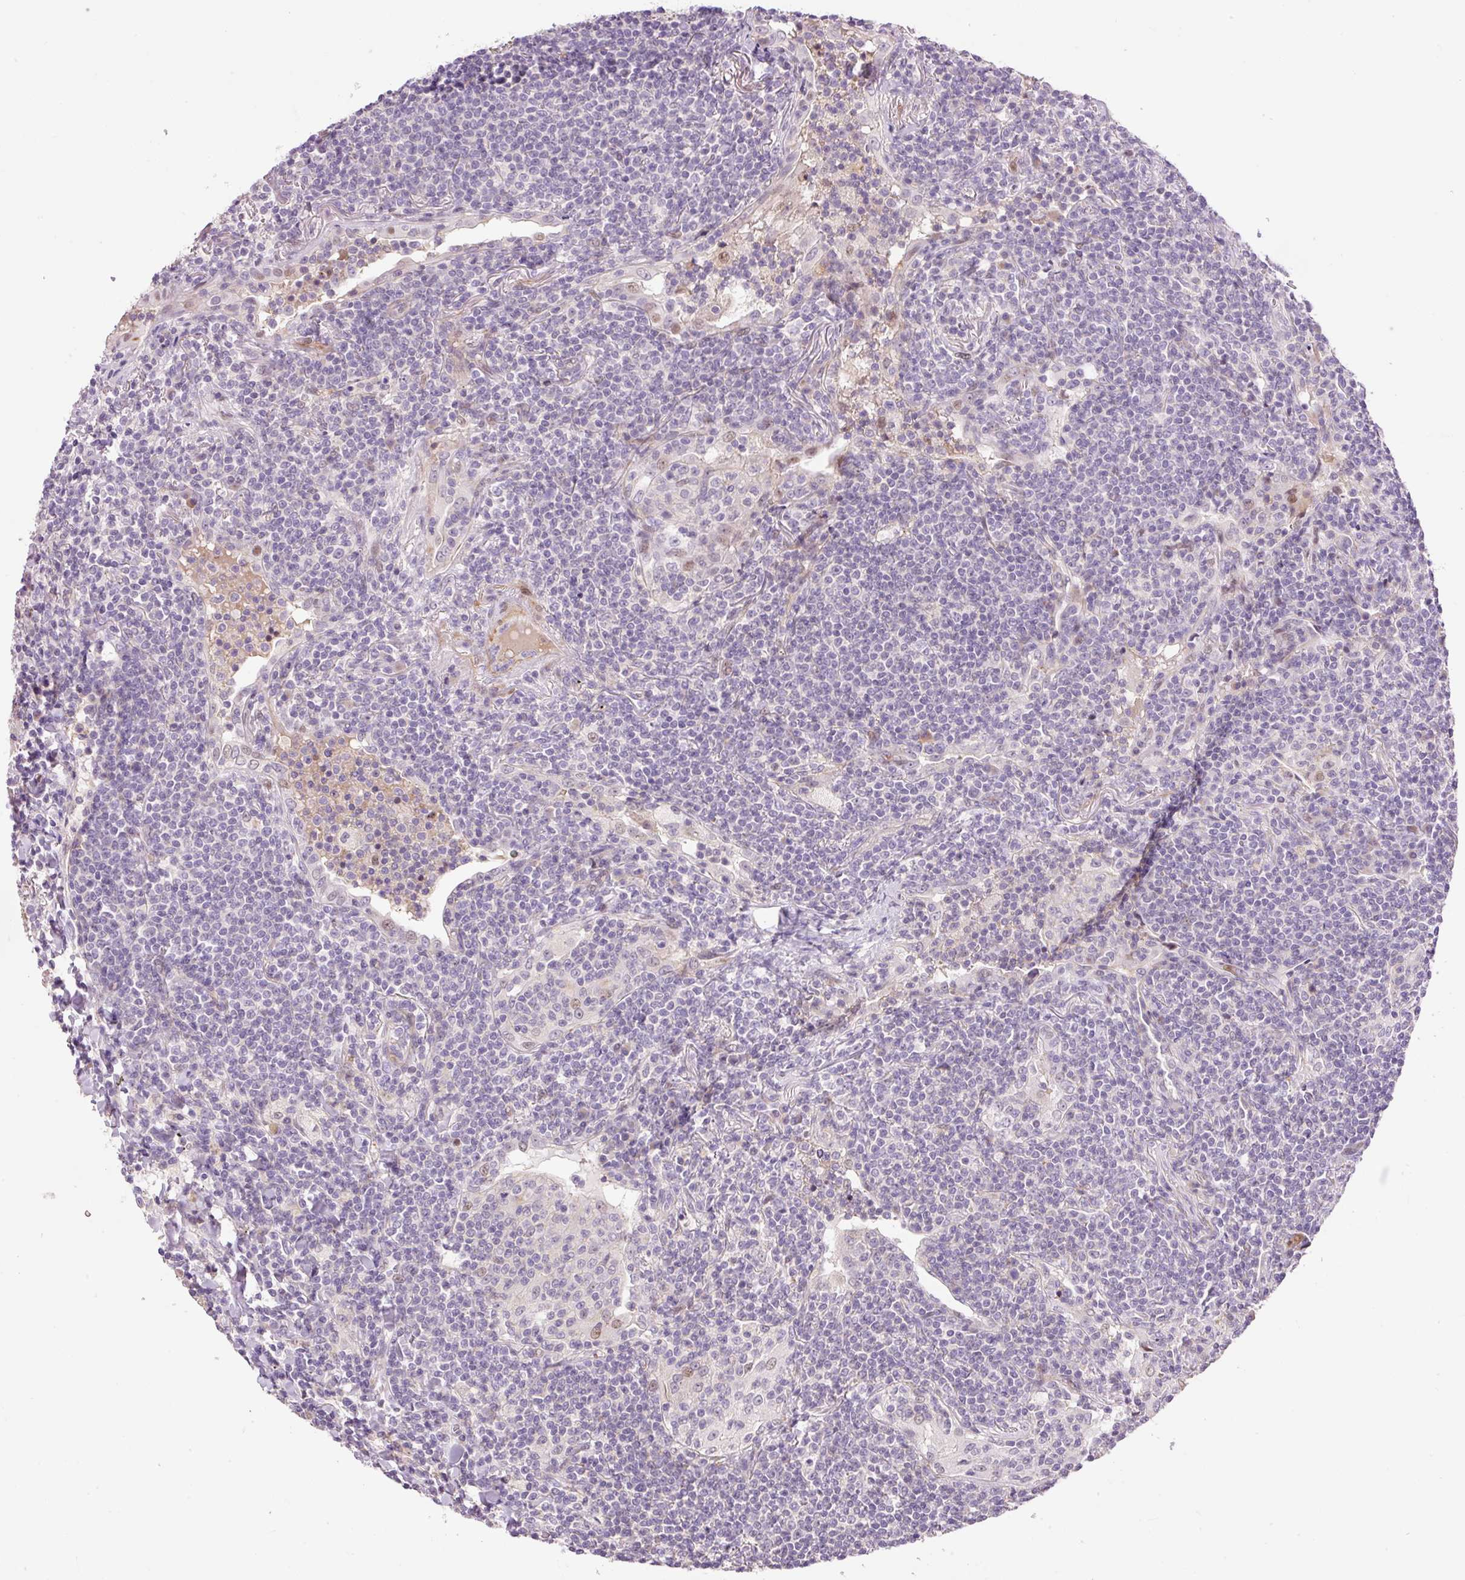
{"staining": {"intensity": "negative", "quantity": "none", "location": "none"}, "tissue": "lymphoma", "cell_type": "Tumor cells", "image_type": "cancer", "snomed": [{"axis": "morphology", "description": "Malignant lymphoma, non-Hodgkin's type, Low grade"}, {"axis": "topography", "description": "Lung"}], "caption": "IHC of human low-grade malignant lymphoma, non-Hodgkin's type displays no positivity in tumor cells.", "gene": "HNF1A", "patient": {"sex": "female", "age": 71}}